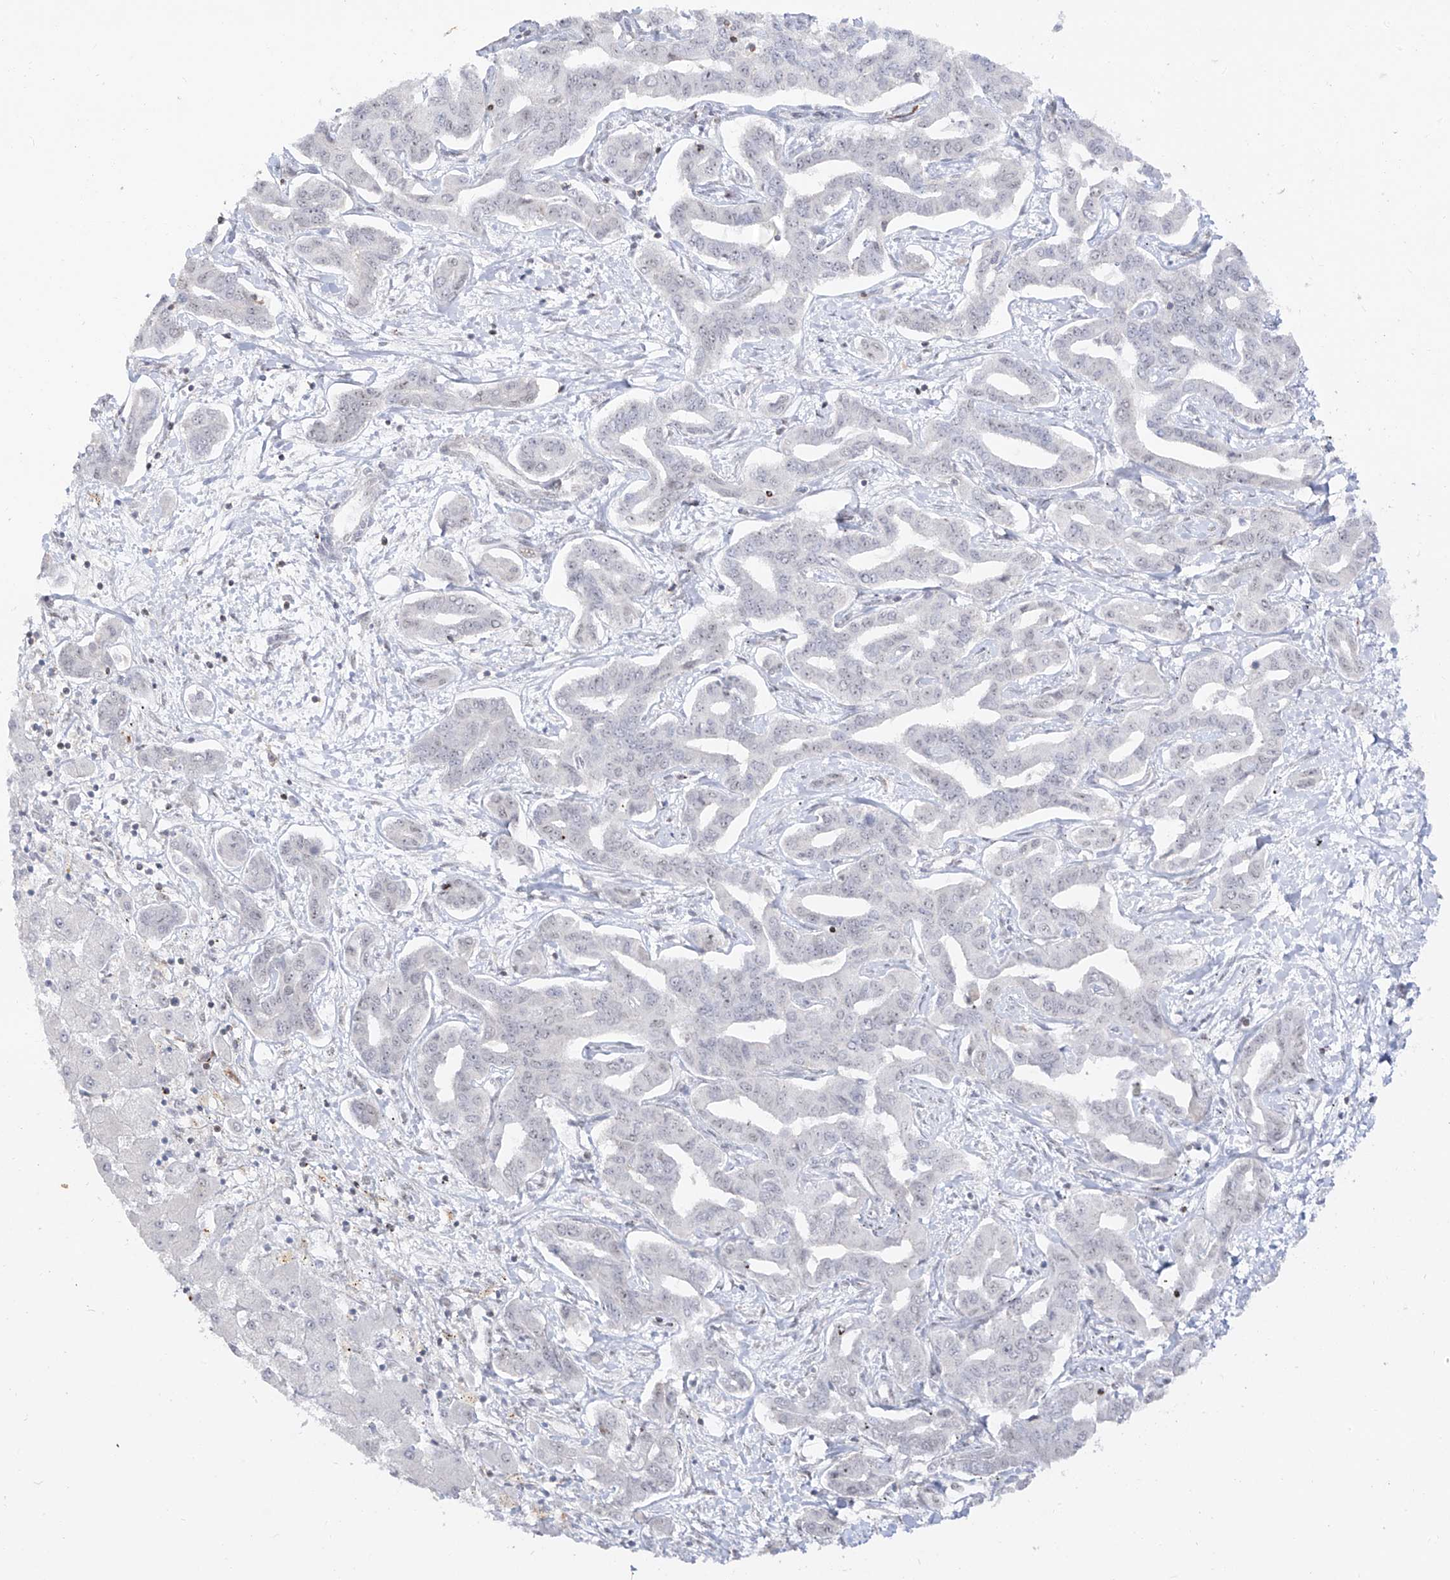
{"staining": {"intensity": "negative", "quantity": "none", "location": "none"}, "tissue": "liver cancer", "cell_type": "Tumor cells", "image_type": "cancer", "snomed": [{"axis": "morphology", "description": "Cholangiocarcinoma"}, {"axis": "topography", "description": "Liver"}], "caption": "An immunohistochemistry micrograph of liver cancer is shown. There is no staining in tumor cells of liver cancer. (Stains: DAB IHC with hematoxylin counter stain, Microscopy: brightfield microscopy at high magnification).", "gene": "ZNF180", "patient": {"sex": "male", "age": 59}}